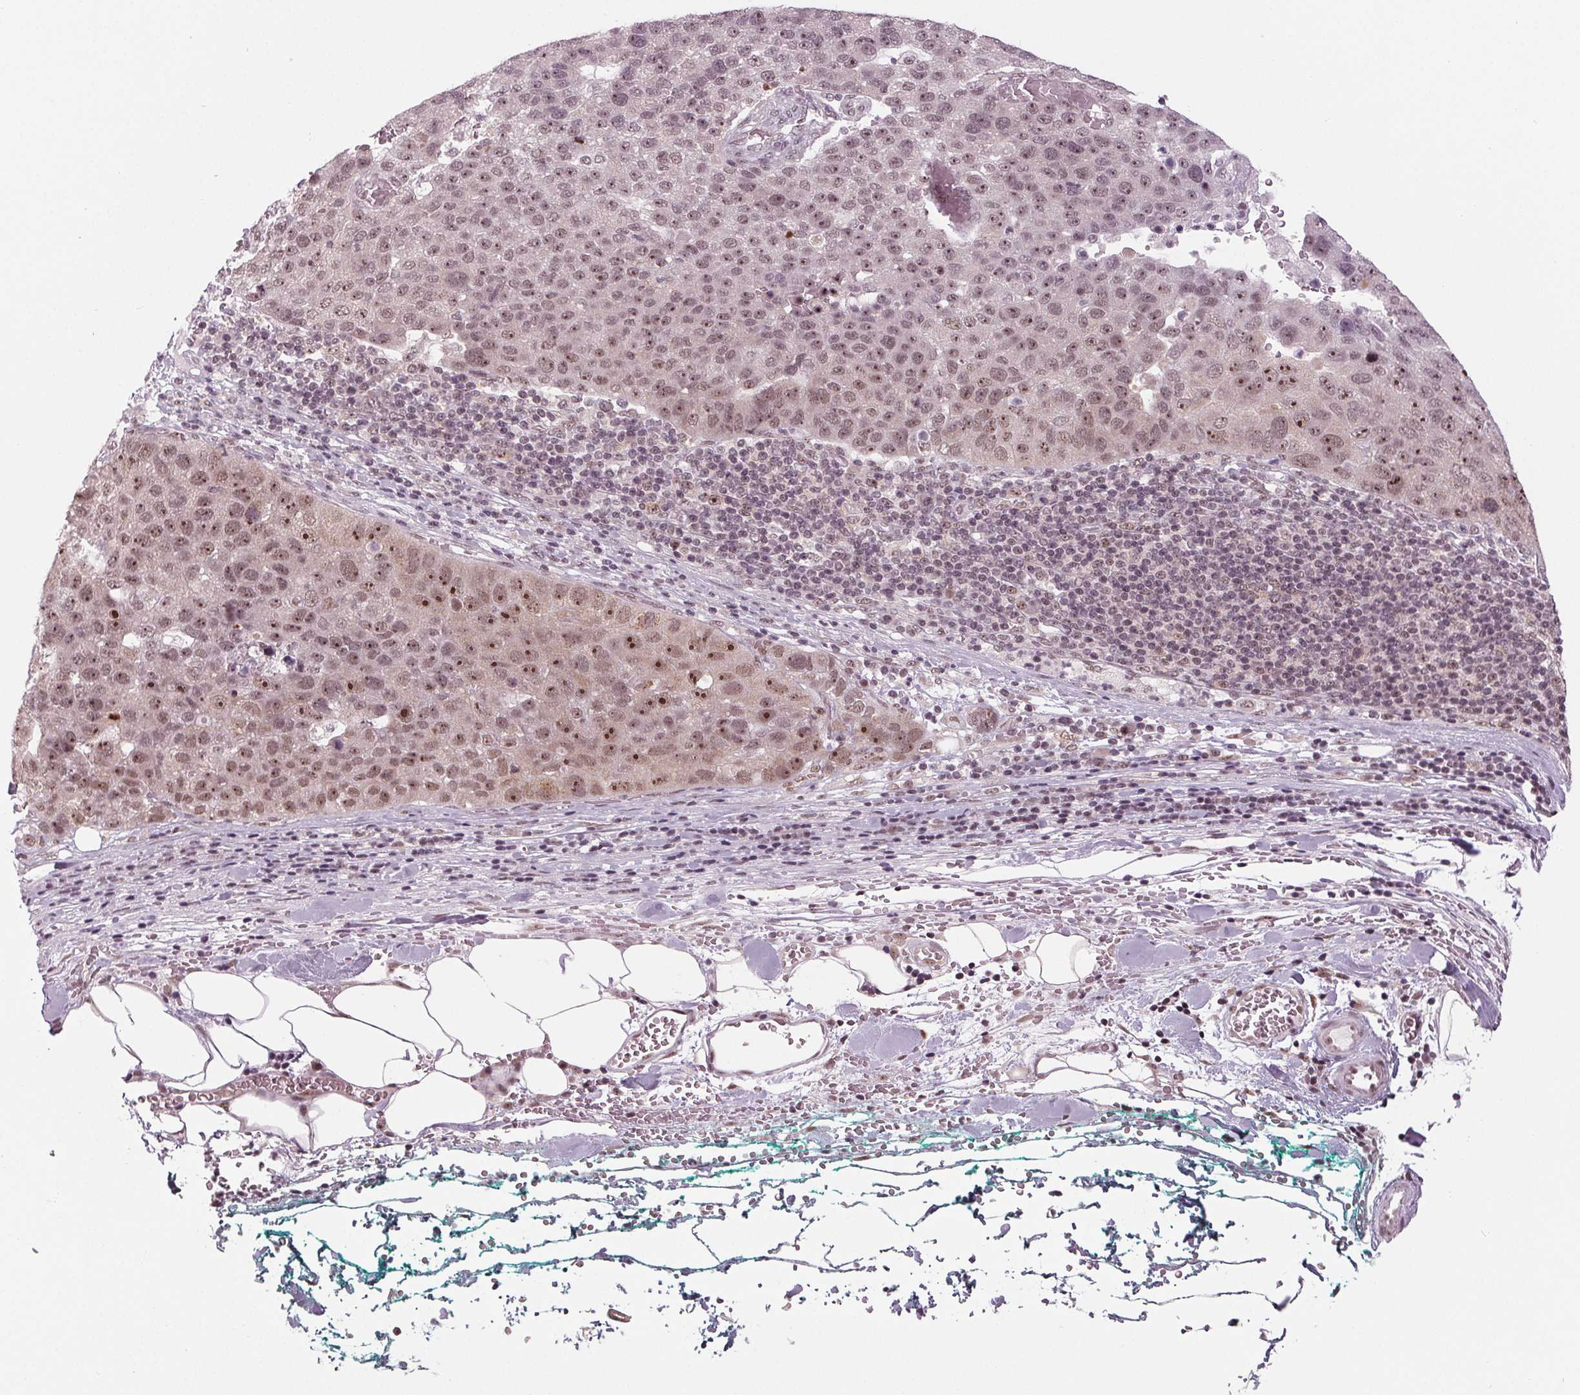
{"staining": {"intensity": "strong", "quantity": "25%-75%", "location": "nuclear"}, "tissue": "pancreatic cancer", "cell_type": "Tumor cells", "image_type": "cancer", "snomed": [{"axis": "morphology", "description": "Adenocarcinoma, NOS"}, {"axis": "topography", "description": "Pancreas"}], "caption": "Strong nuclear protein staining is identified in approximately 25%-75% of tumor cells in adenocarcinoma (pancreatic). (brown staining indicates protein expression, while blue staining denotes nuclei).", "gene": "DDX41", "patient": {"sex": "female", "age": 61}}